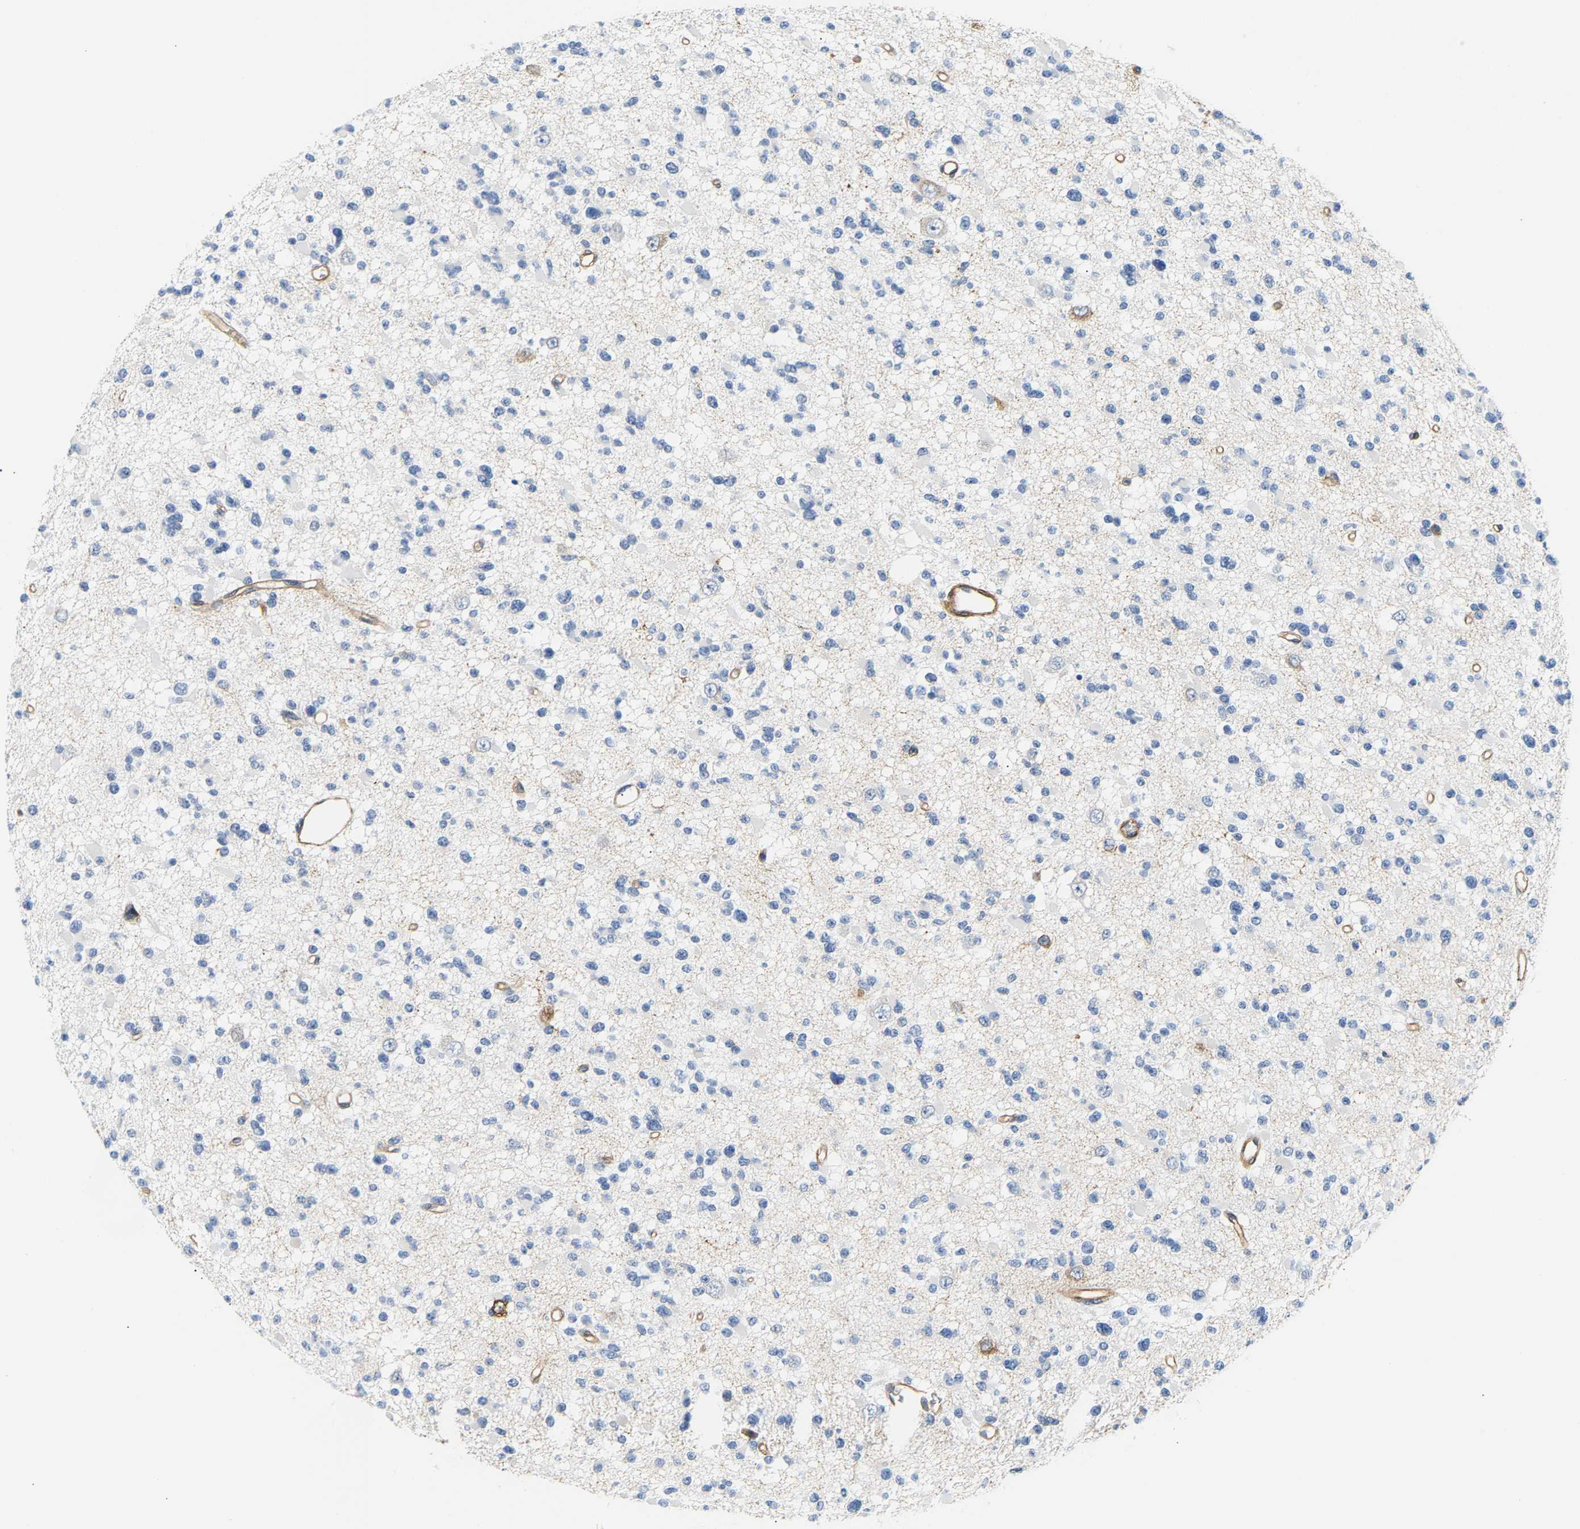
{"staining": {"intensity": "negative", "quantity": "none", "location": "none"}, "tissue": "glioma", "cell_type": "Tumor cells", "image_type": "cancer", "snomed": [{"axis": "morphology", "description": "Glioma, malignant, Low grade"}, {"axis": "topography", "description": "Brain"}], "caption": "This is an immunohistochemistry (IHC) image of glioma. There is no positivity in tumor cells.", "gene": "PAWR", "patient": {"sex": "female", "age": 22}}